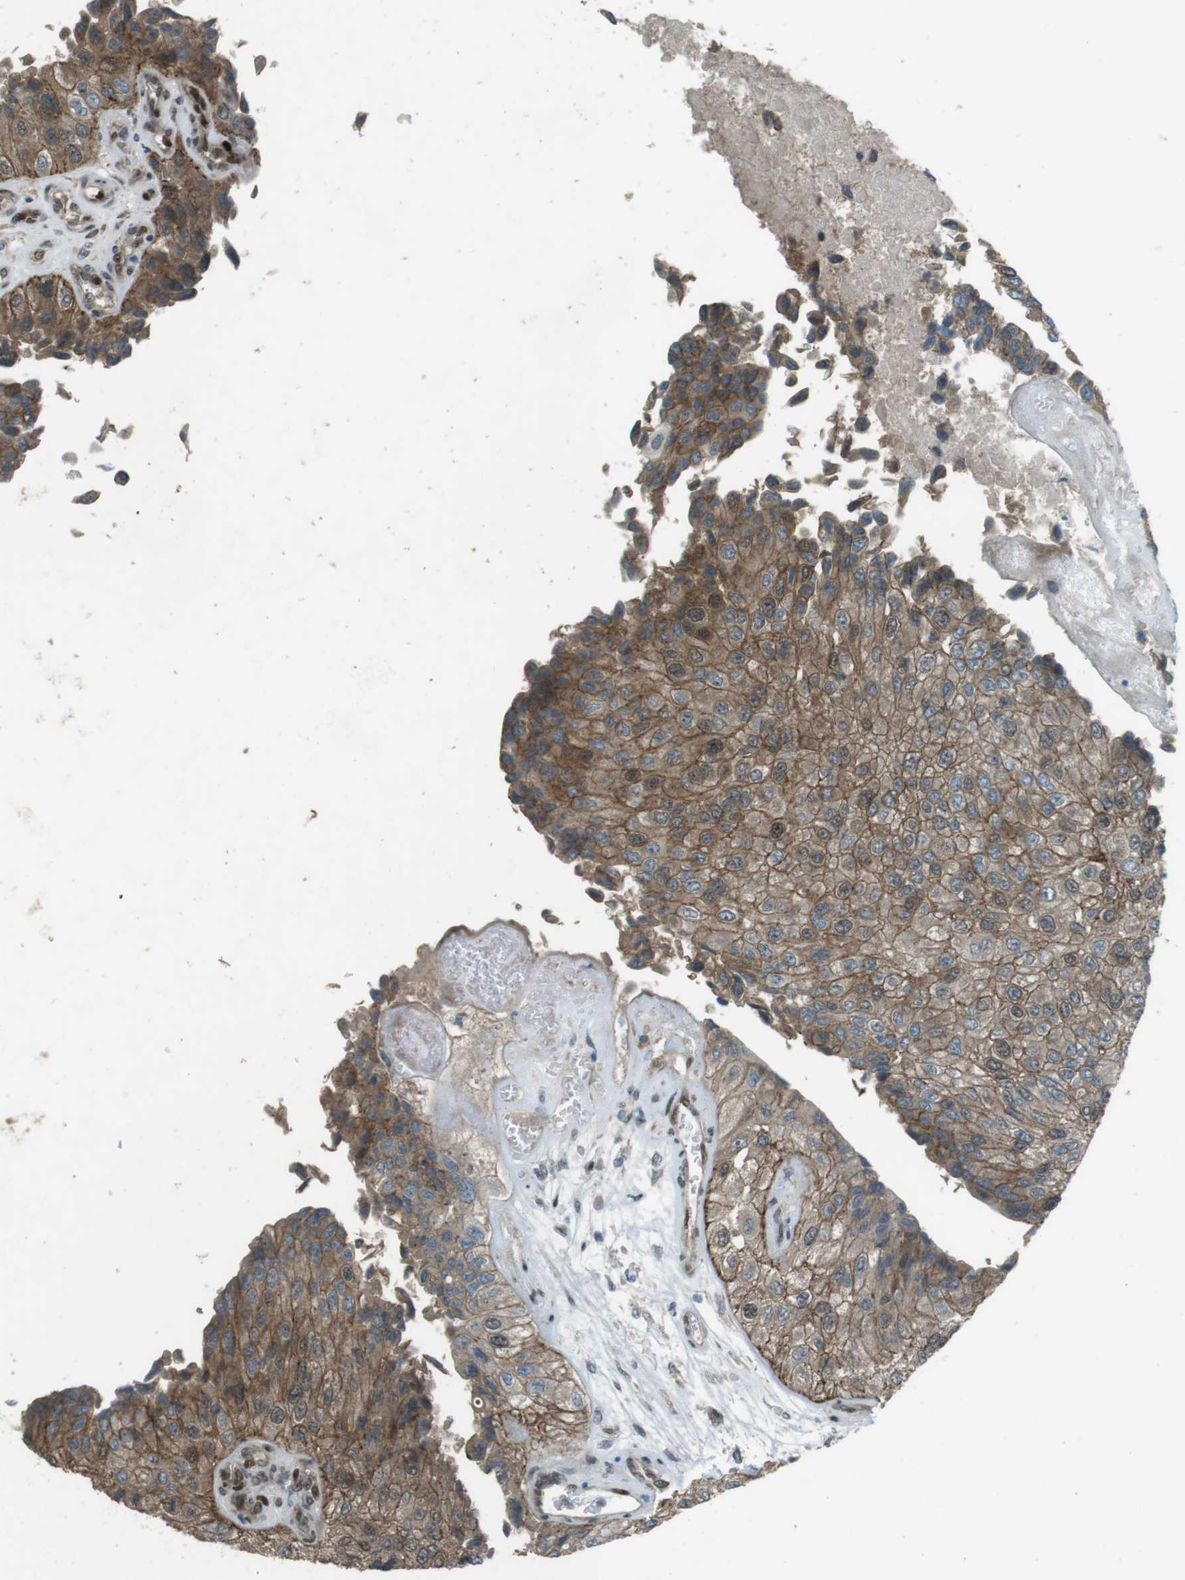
{"staining": {"intensity": "moderate", "quantity": ">75%", "location": "cytoplasmic/membranous"}, "tissue": "urothelial cancer", "cell_type": "Tumor cells", "image_type": "cancer", "snomed": [{"axis": "morphology", "description": "Urothelial carcinoma, High grade"}, {"axis": "topography", "description": "Kidney"}, {"axis": "topography", "description": "Urinary bladder"}], "caption": "This image reveals high-grade urothelial carcinoma stained with immunohistochemistry (IHC) to label a protein in brown. The cytoplasmic/membranous of tumor cells show moderate positivity for the protein. Nuclei are counter-stained blue.", "gene": "ZNF330", "patient": {"sex": "male", "age": 77}}